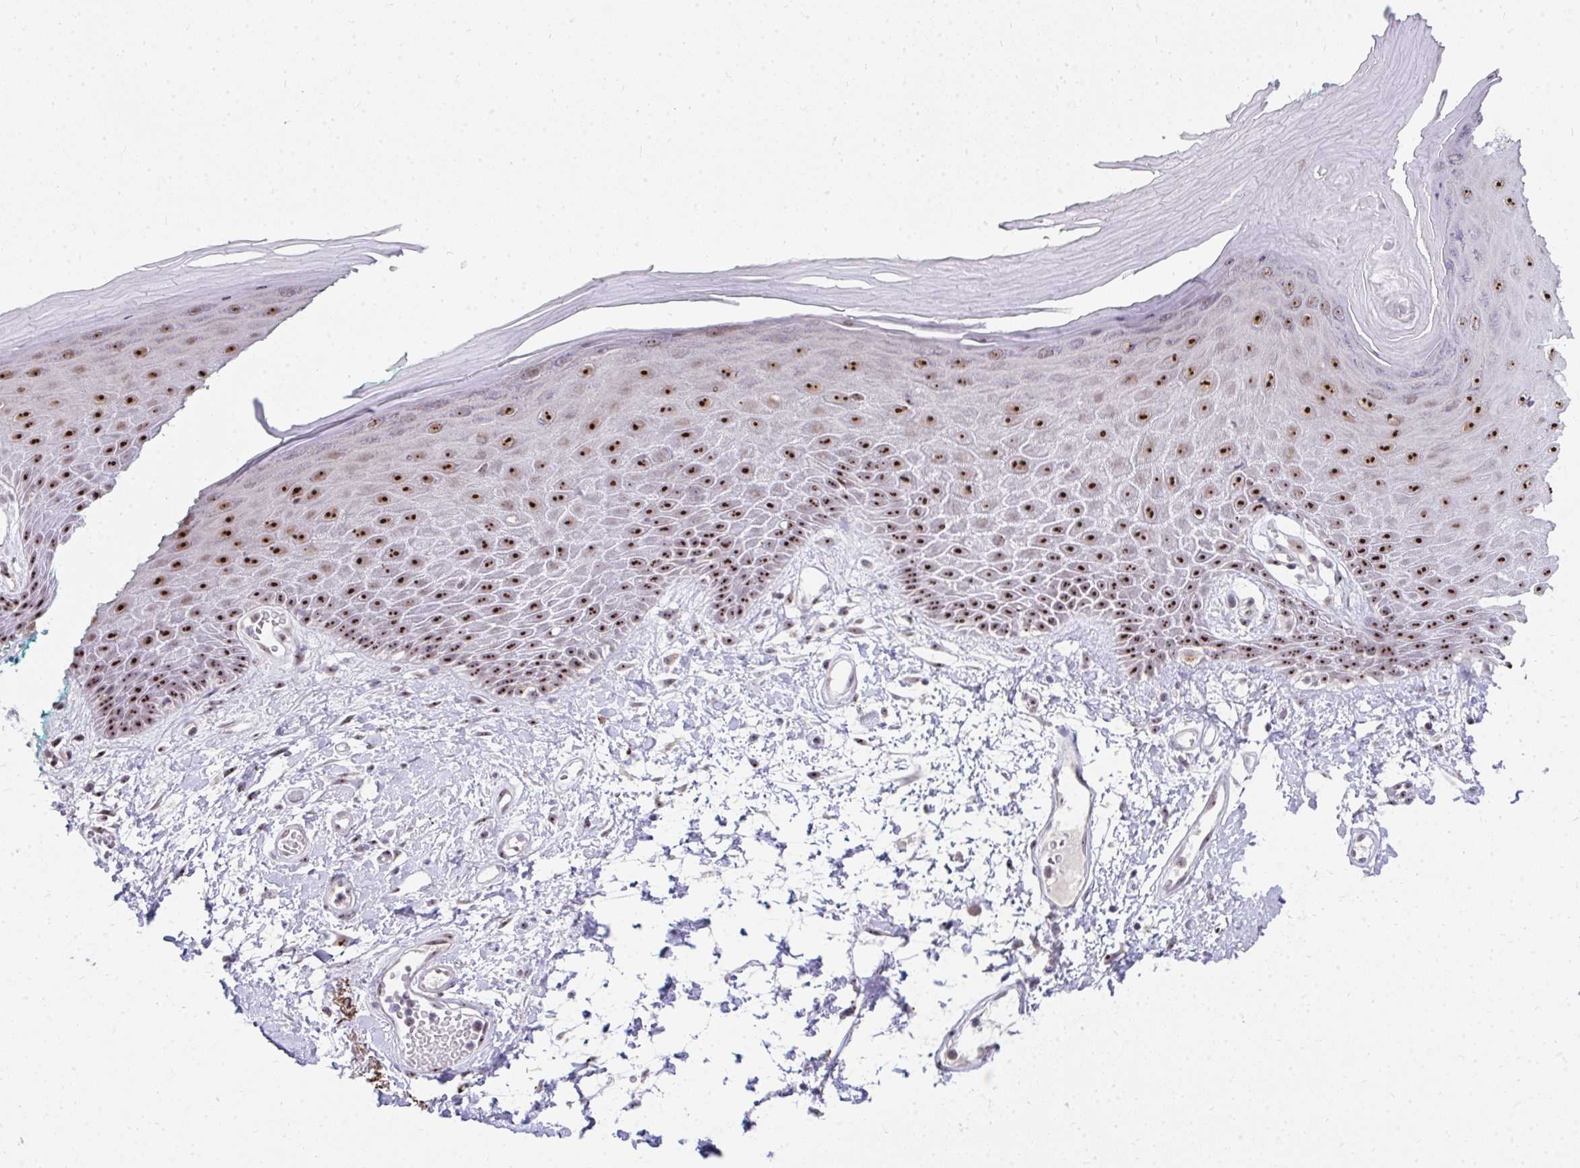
{"staining": {"intensity": "strong", "quantity": ">75%", "location": "nuclear"}, "tissue": "skin", "cell_type": "Epidermal cells", "image_type": "normal", "snomed": [{"axis": "morphology", "description": "Normal tissue, NOS"}, {"axis": "topography", "description": "Anal"}, {"axis": "topography", "description": "Peripheral nerve tissue"}], "caption": "This image demonstrates immunohistochemistry staining of benign skin, with high strong nuclear staining in about >75% of epidermal cells.", "gene": "HIRA", "patient": {"sex": "male", "age": 78}}